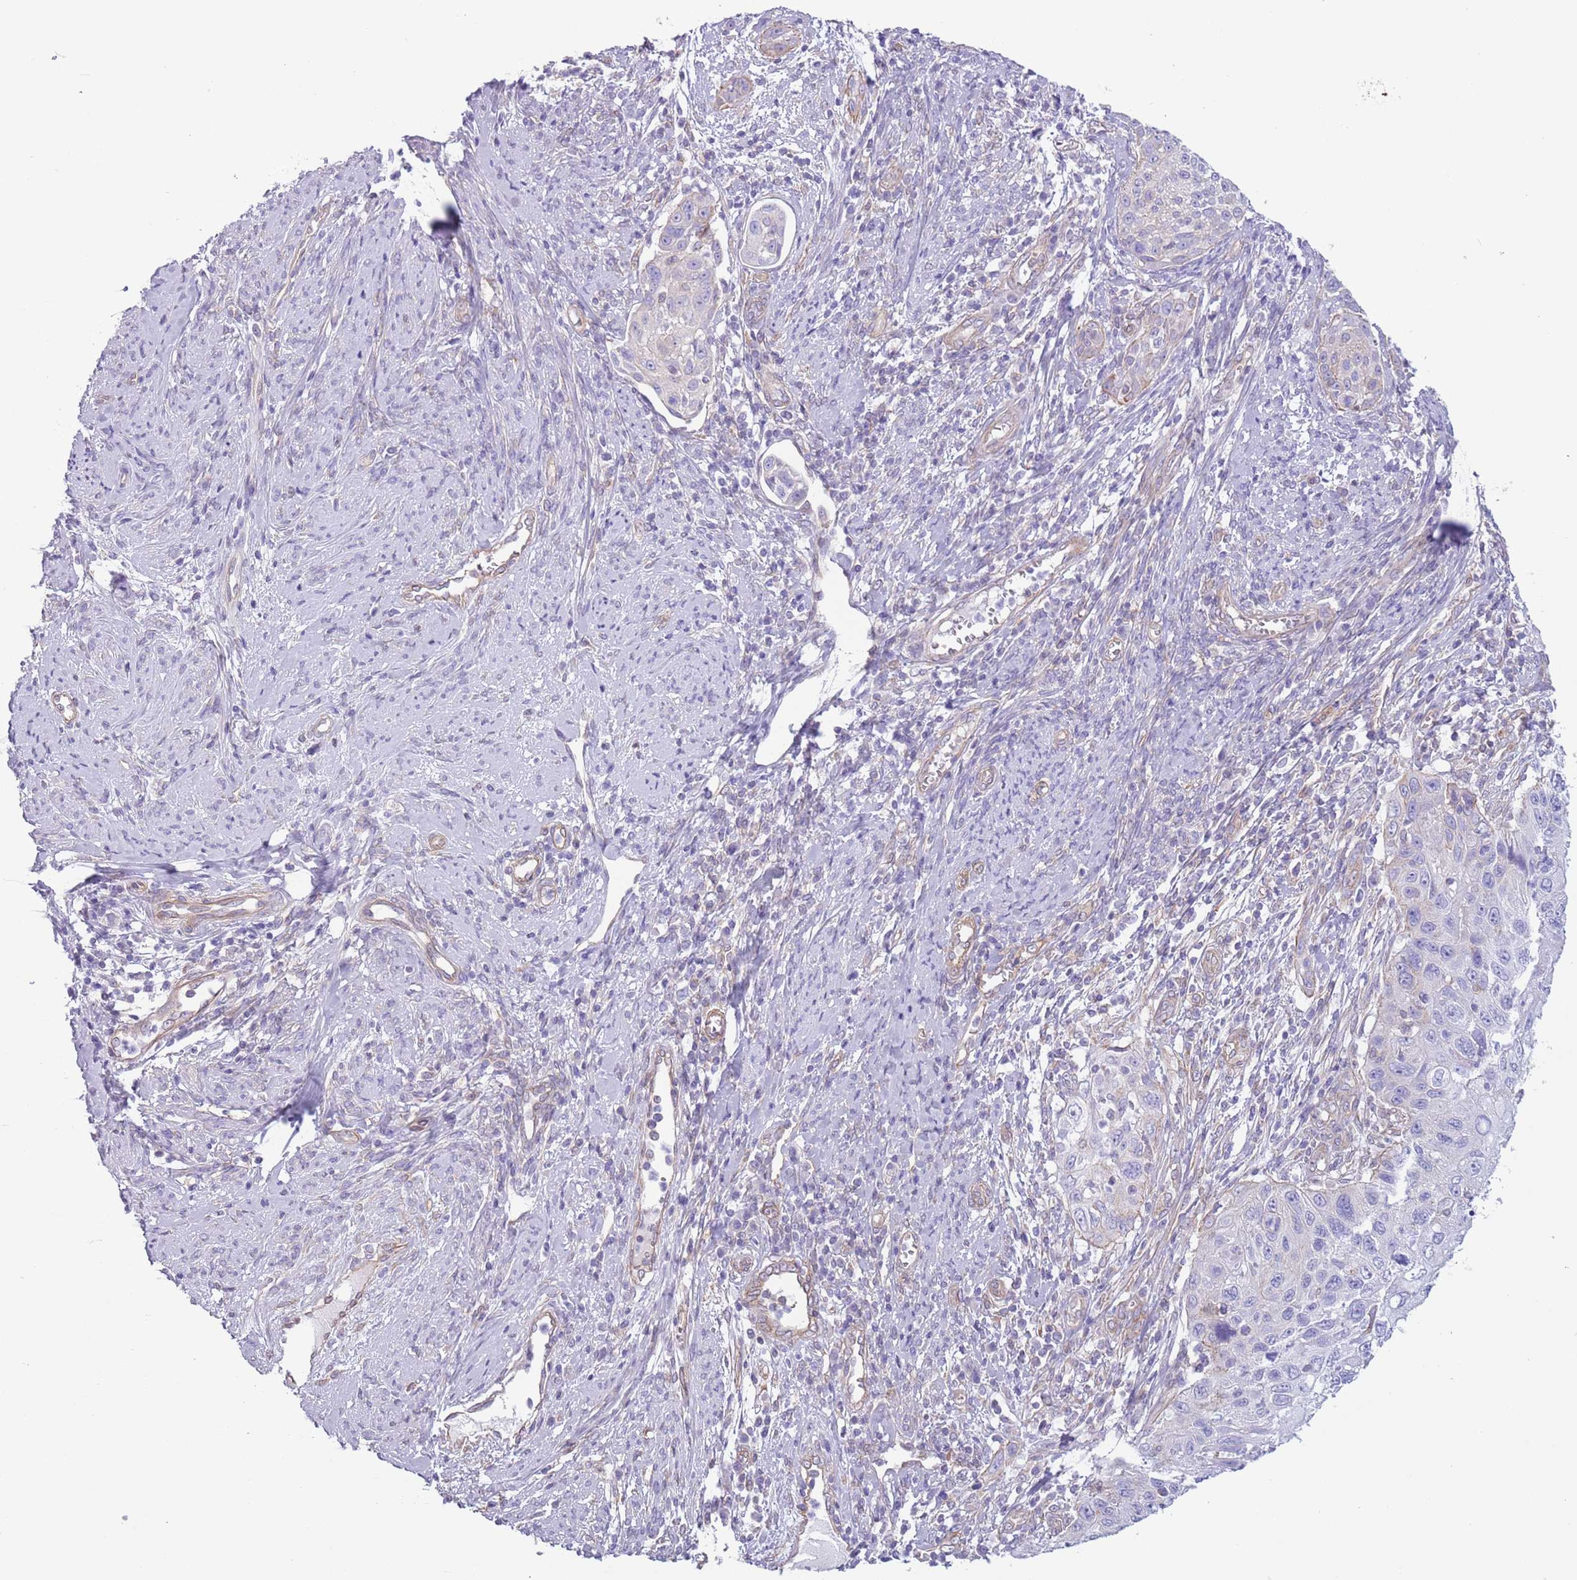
{"staining": {"intensity": "weak", "quantity": "<25%", "location": "cytoplasmic/membranous"}, "tissue": "cervical cancer", "cell_type": "Tumor cells", "image_type": "cancer", "snomed": [{"axis": "morphology", "description": "Squamous cell carcinoma, NOS"}, {"axis": "topography", "description": "Cervix"}], "caption": "IHC of human cervical squamous cell carcinoma shows no positivity in tumor cells. (Brightfield microscopy of DAB (3,3'-diaminobenzidine) immunohistochemistry at high magnification).", "gene": "RBP3", "patient": {"sex": "female", "age": 70}}